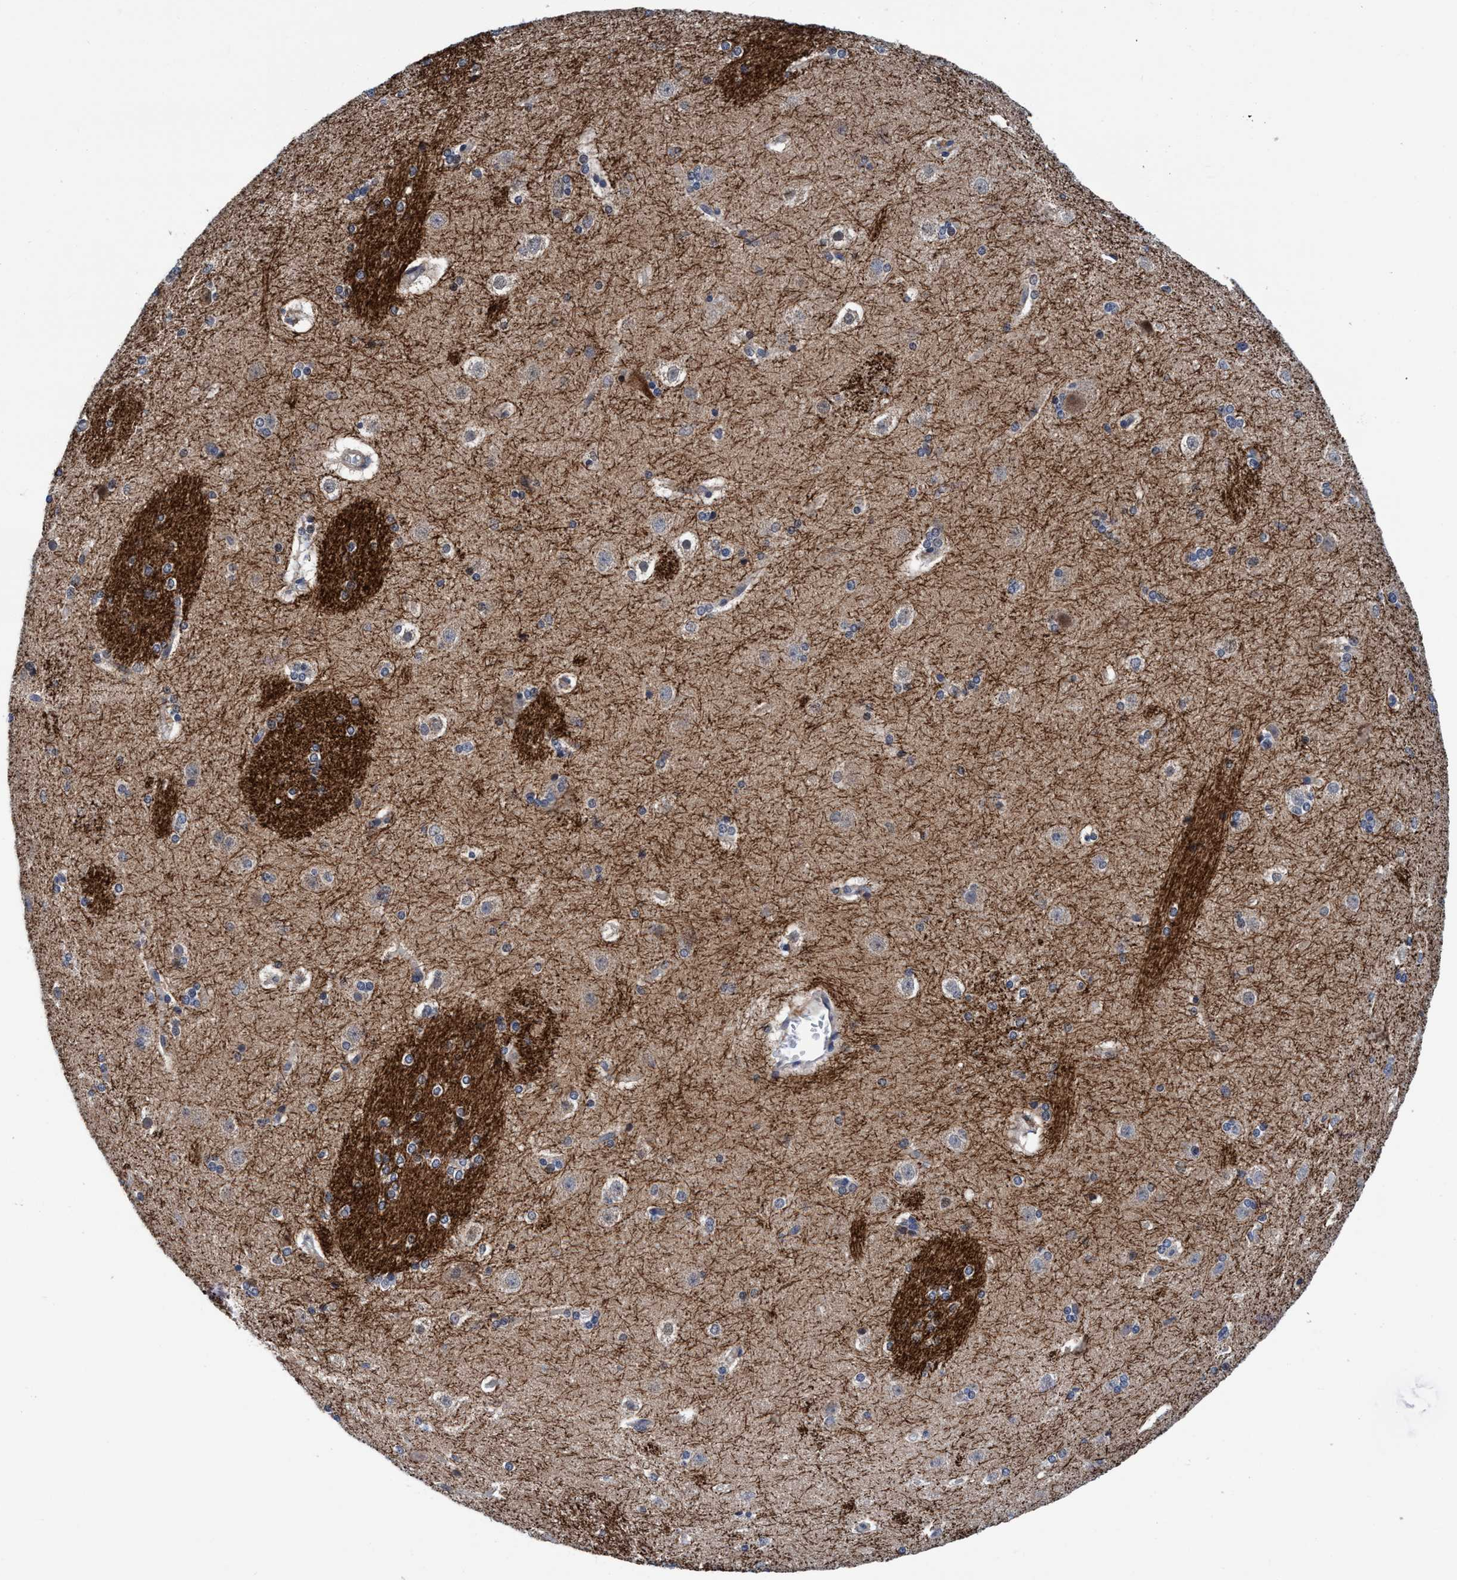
{"staining": {"intensity": "weak", "quantity": "<25%", "location": "cytoplasmic/membranous"}, "tissue": "caudate", "cell_type": "Glial cells", "image_type": "normal", "snomed": [{"axis": "morphology", "description": "Normal tissue, NOS"}, {"axis": "topography", "description": "Lateral ventricle wall"}], "caption": "Immunohistochemical staining of normal caudate shows no significant positivity in glial cells.", "gene": "AGAP2", "patient": {"sex": "female", "age": 19}}